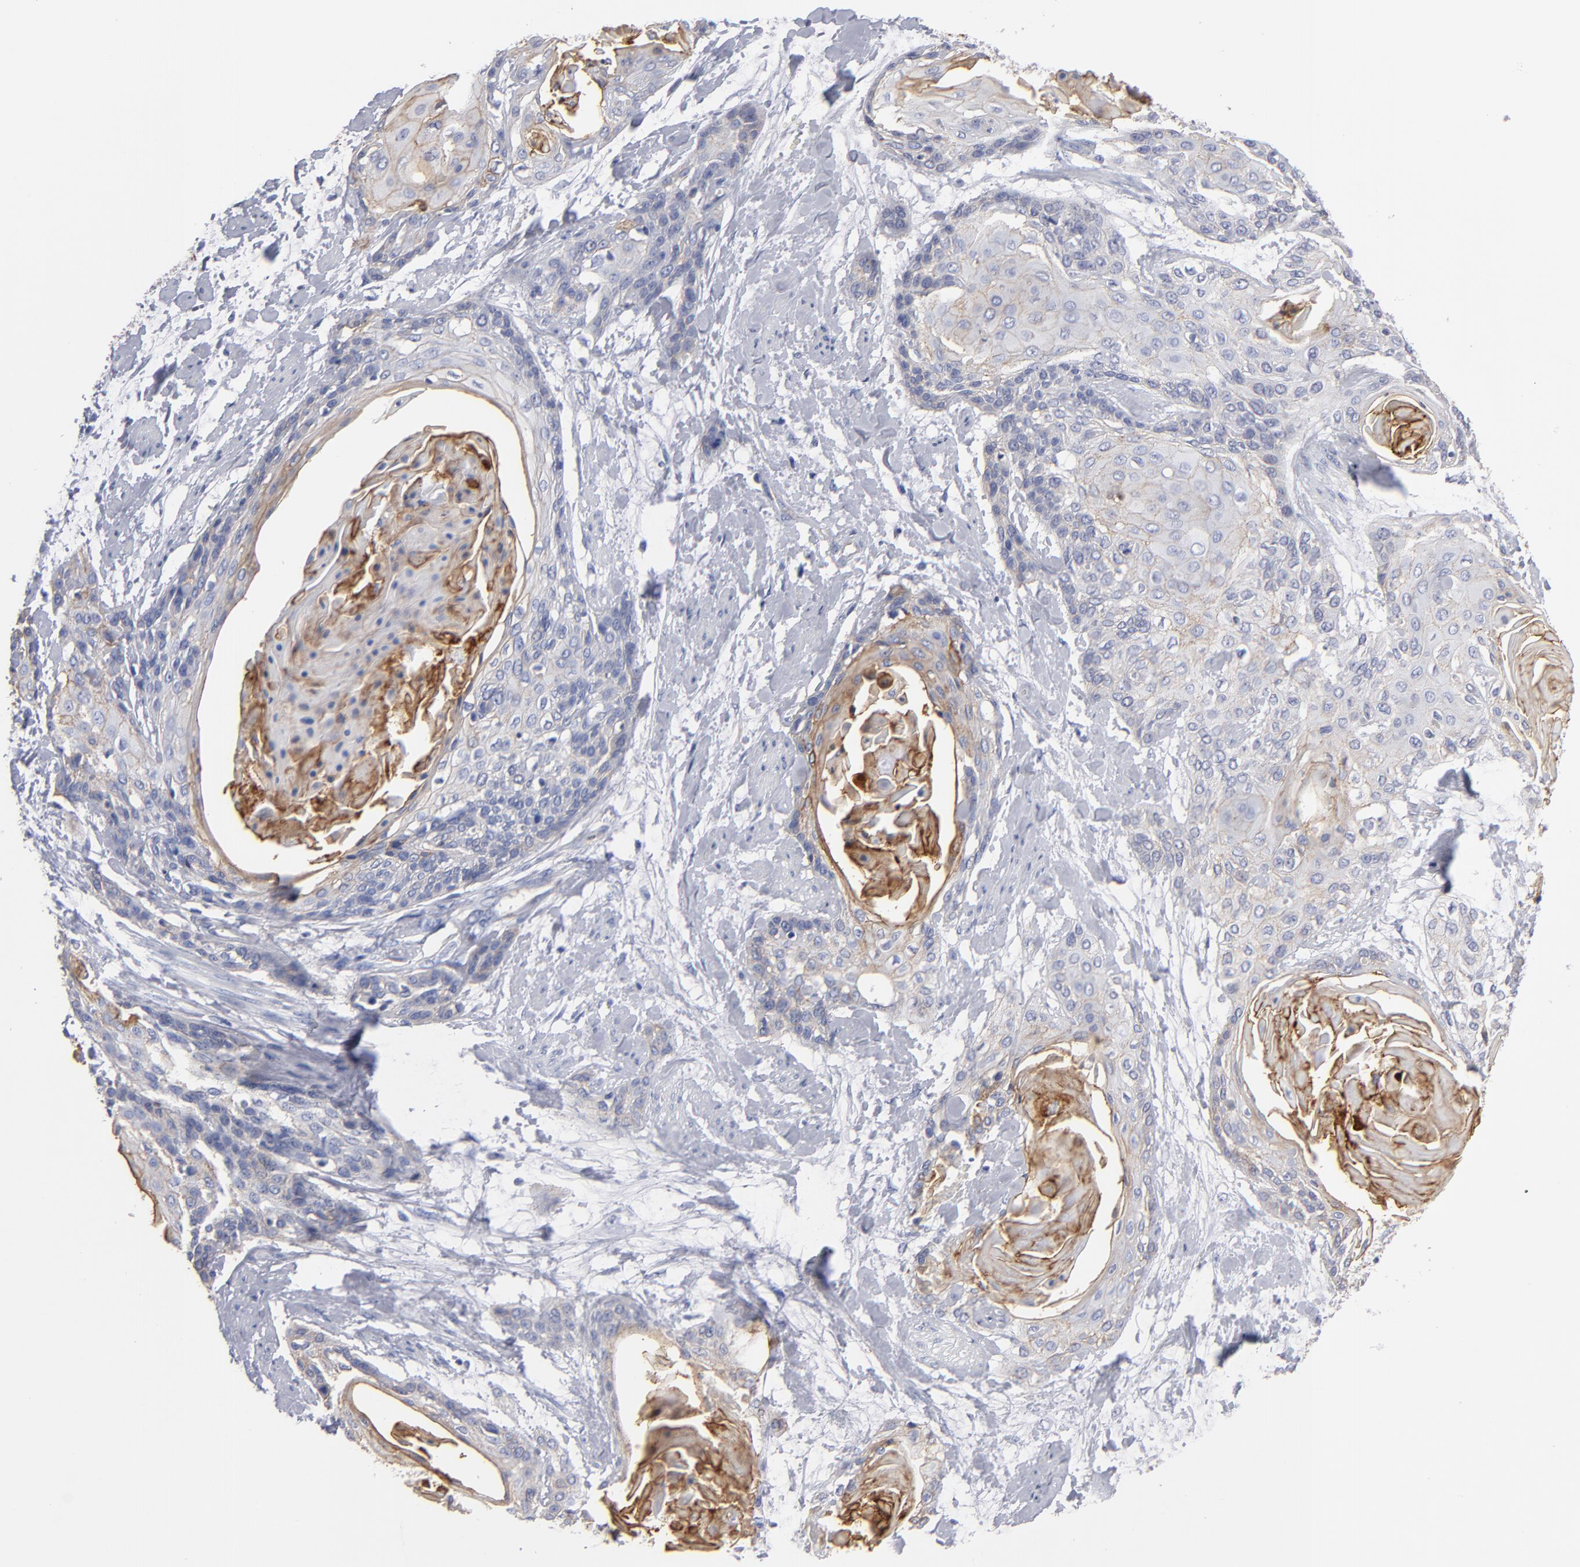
{"staining": {"intensity": "weak", "quantity": "<25%", "location": "cytoplasmic/membranous"}, "tissue": "cervical cancer", "cell_type": "Tumor cells", "image_type": "cancer", "snomed": [{"axis": "morphology", "description": "Squamous cell carcinoma, NOS"}, {"axis": "topography", "description": "Cervix"}], "caption": "This photomicrograph is of cervical squamous cell carcinoma stained with immunohistochemistry to label a protein in brown with the nuclei are counter-stained blue. There is no positivity in tumor cells.", "gene": "TM4SF1", "patient": {"sex": "female", "age": 57}}